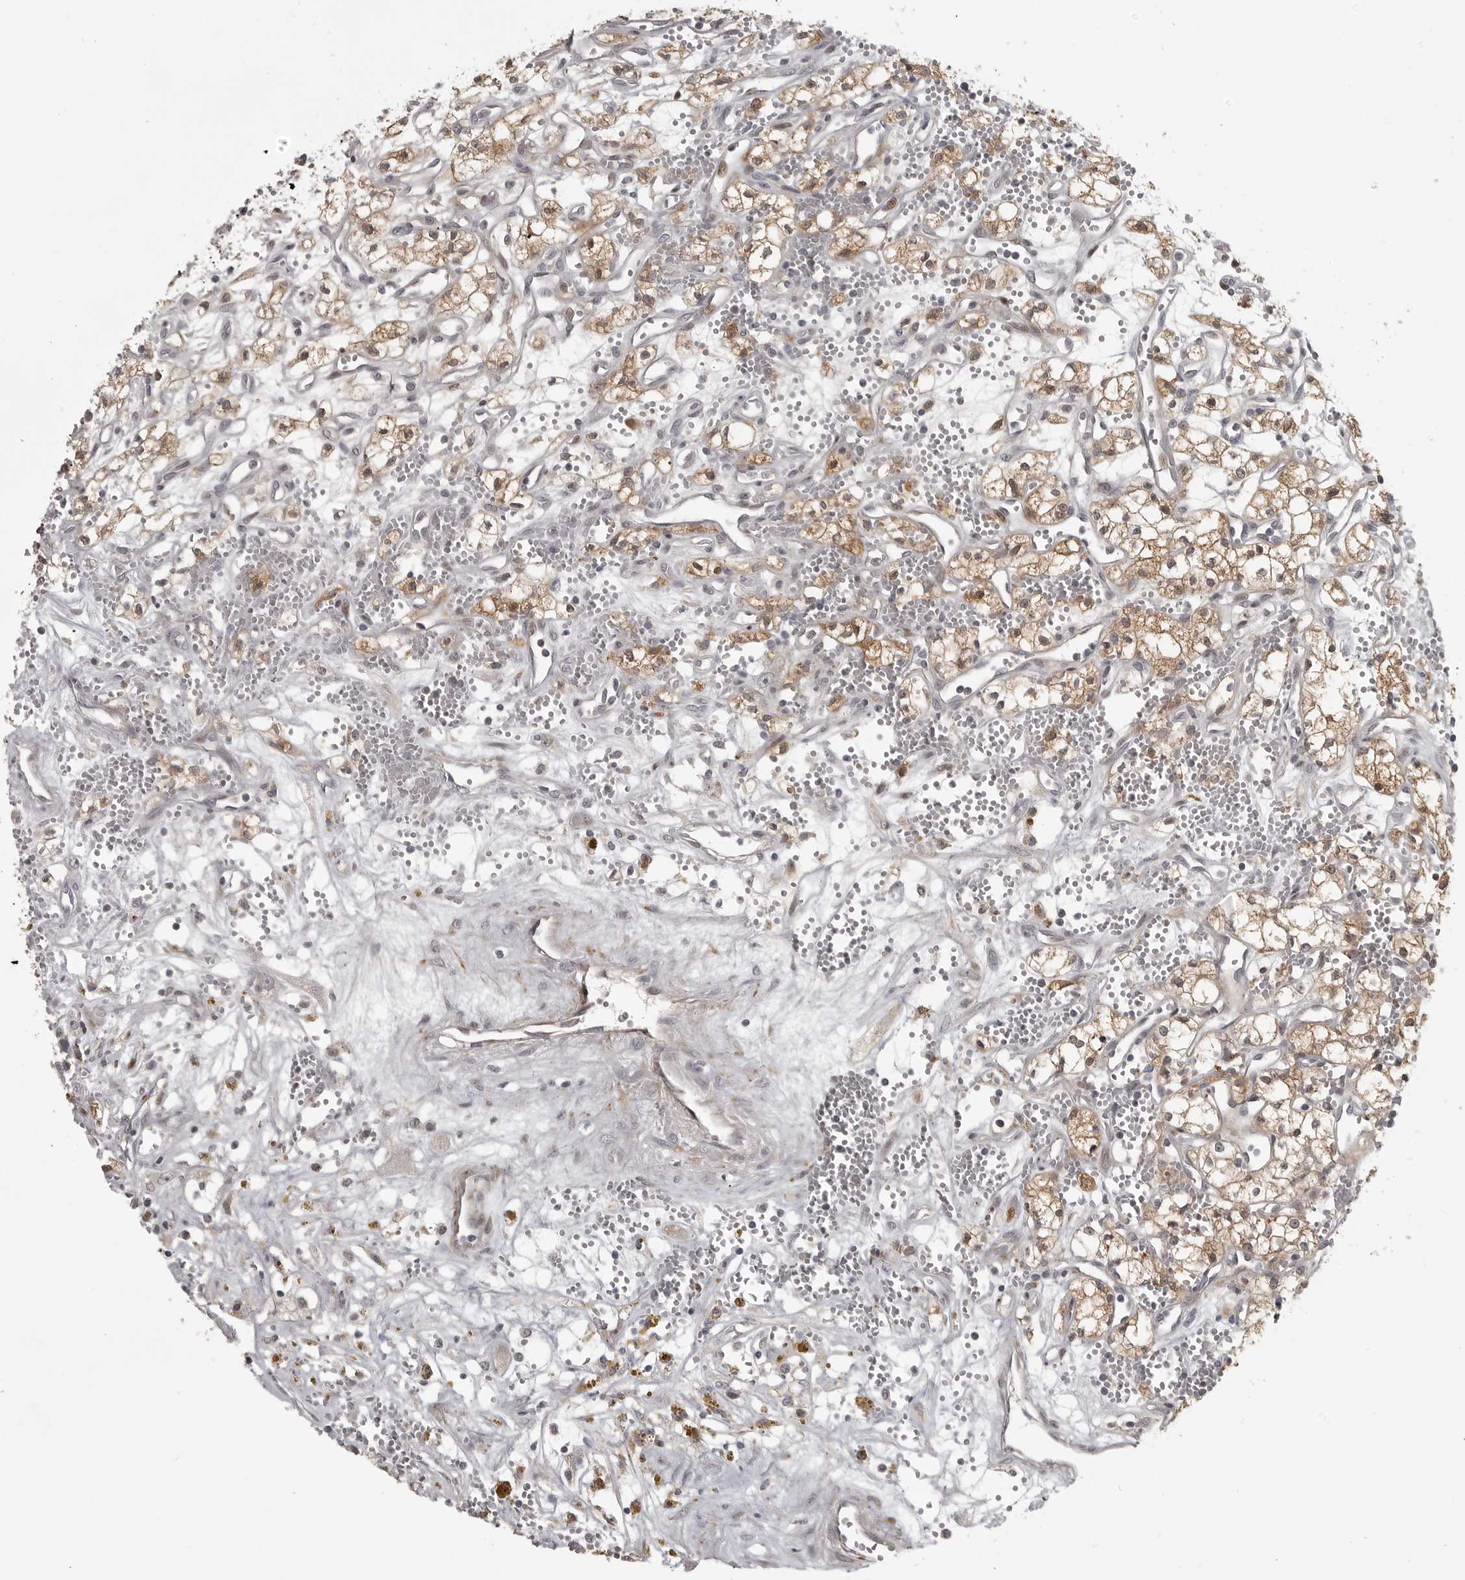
{"staining": {"intensity": "moderate", "quantity": ">75%", "location": "cytoplasmic/membranous"}, "tissue": "renal cancer", "cell_type": "Tumor cells", "image_type": "cancer", "snomed": [{"axis": "morphology", "description": "Adenocarcinoma, NOS"}, {"axis": "topography", "description": "Kidney"}], "caption": "Protein staining exhibits moderate cytoplasmic/membranous positivity in about >75% of tumor cells in adenocarcinoma (renal).", "gene": "POLE2", "patient": {"sex": "male", "age": 59}}